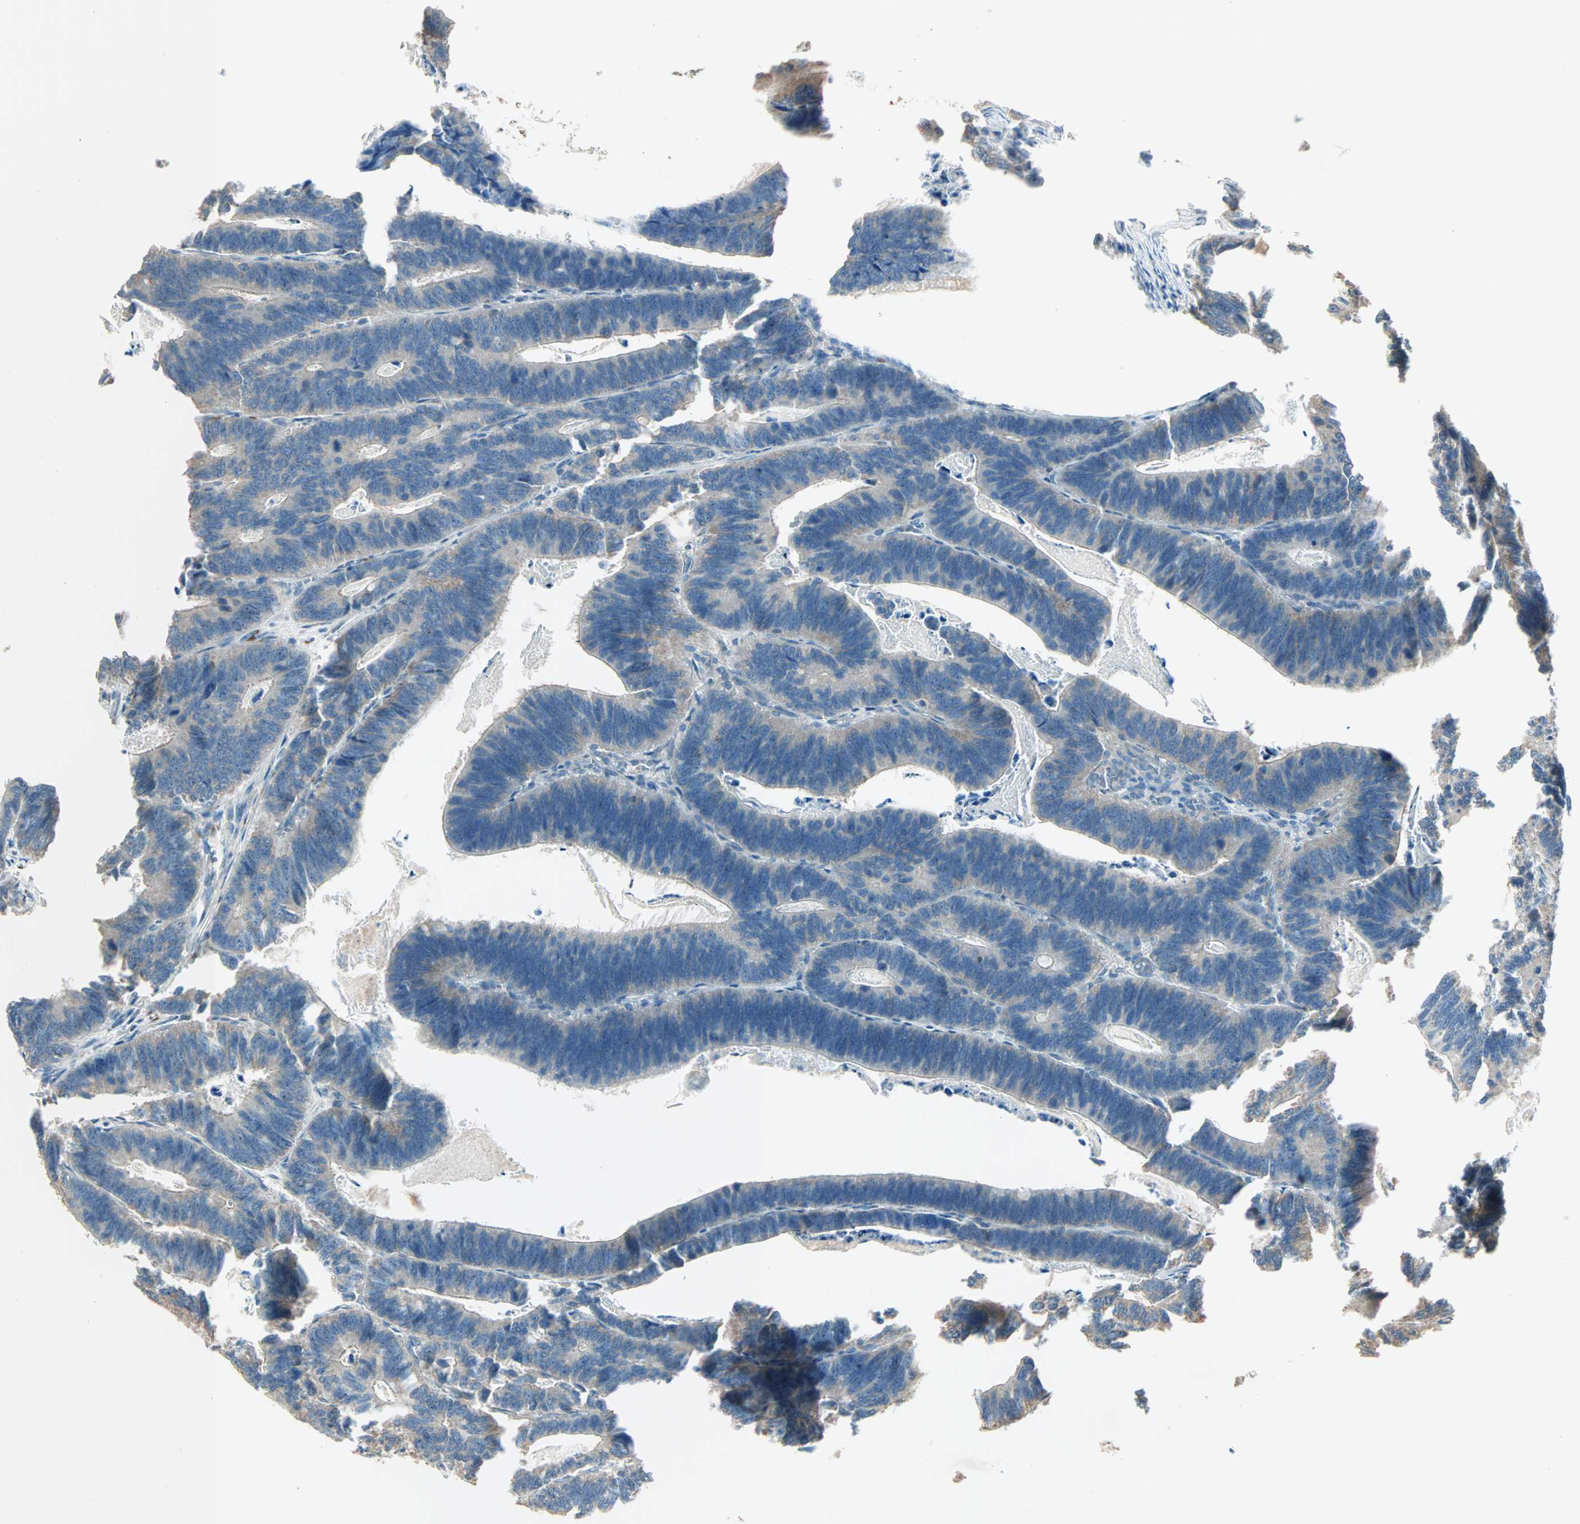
{"staining": {"intensity": "weak", "quantity": "<25%", "location": "cytoplasmic/membranous"}, "tissue": "colorectal cancer", "cell_type": "Tumor cells", "image_type": "cancer", "snomed": [{"axis": "morphology", "description": "Adenocarcinoma, NOS"}, {"axis": "topography", "description": "Colon"}], "caption": "Colorectal cancer (adenocarcinoma) stained for a protein using IHC displays no expression tumor cells.", "gene": "MAP3K21", "patient": {"sex": "male", "age": 72}}